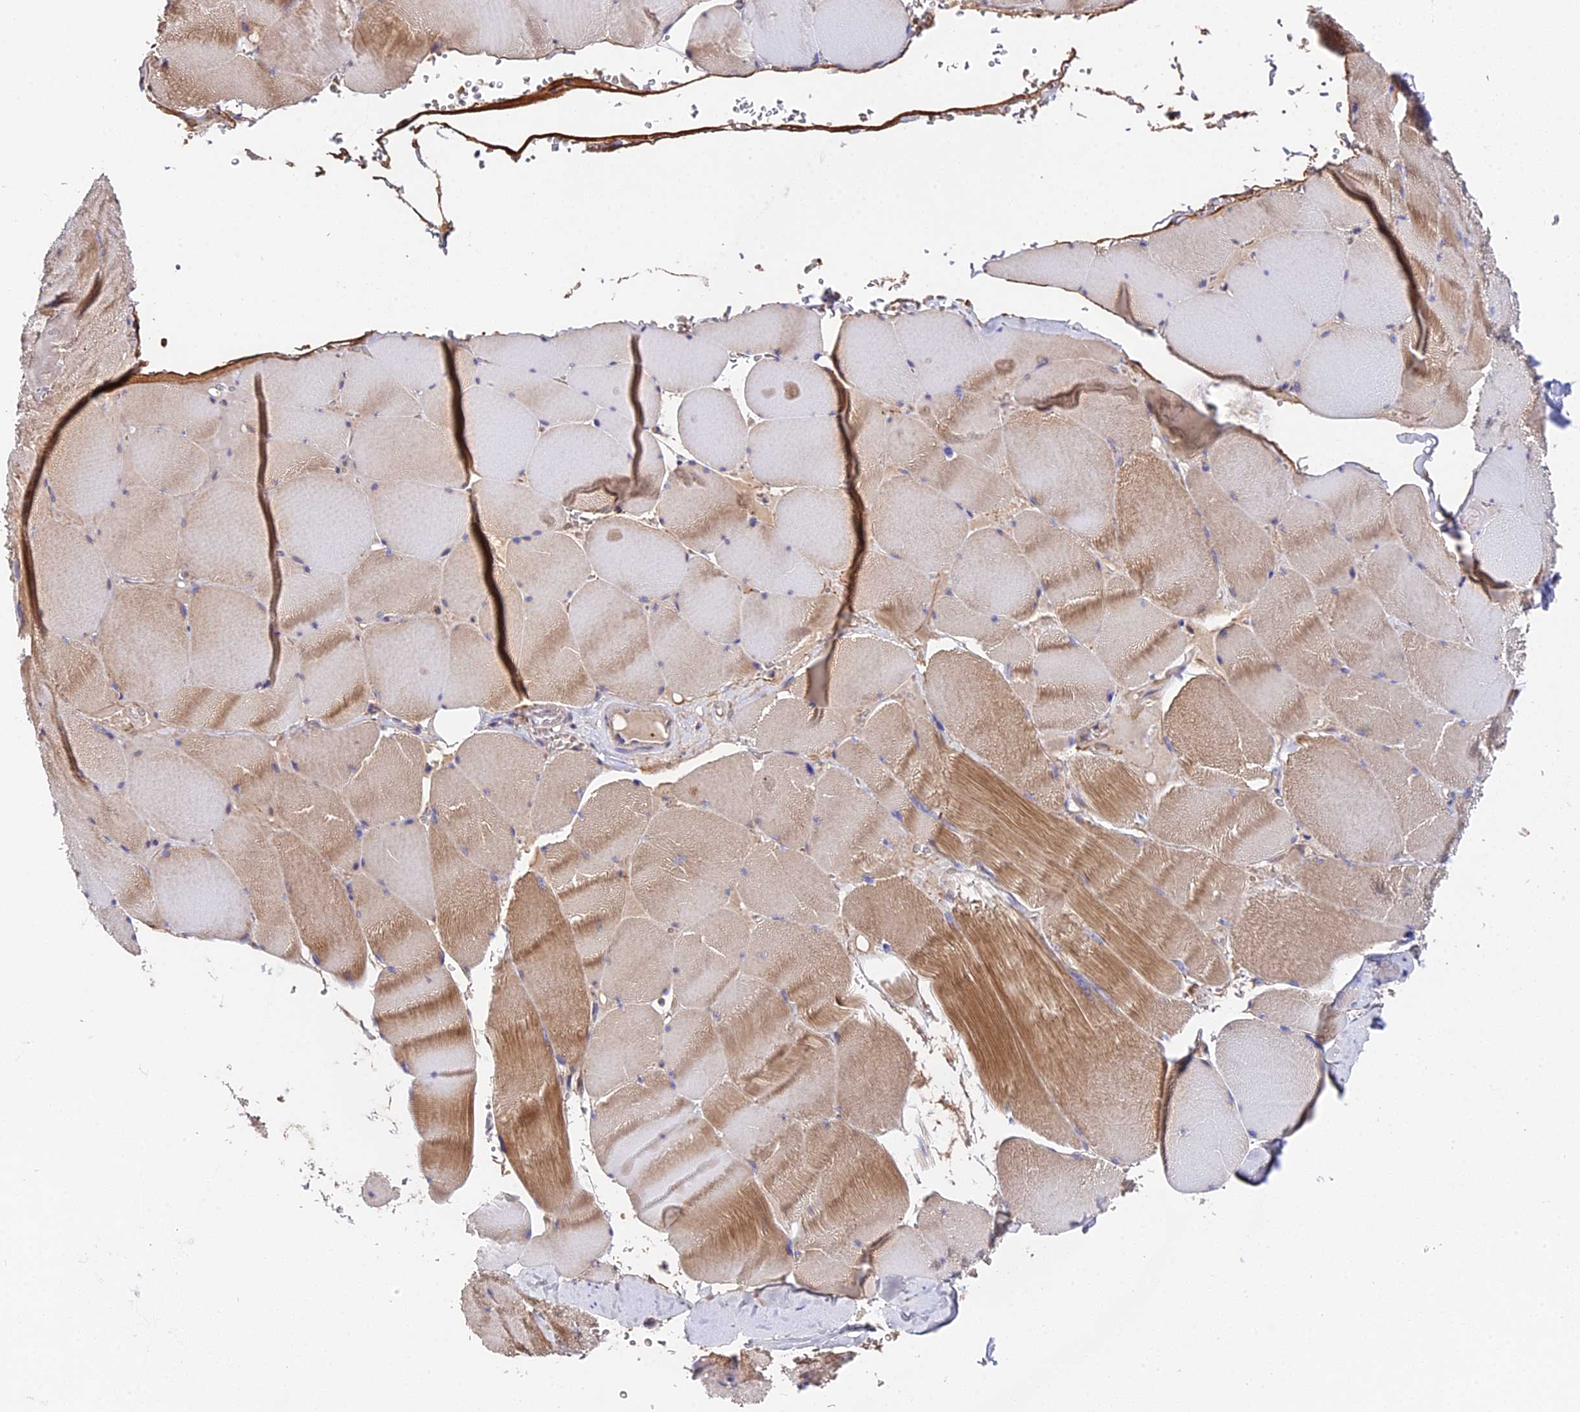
{"staining": {"intensity": "moderate", "quantity": "<25%", "location": "cytoplasmic/membranous"}, "tissue": "skeletal muscle", "cell_type": "Myocytes", "image_type": "normal", "snomed": [{"axis": "morphology", "description": "Normal tissue, NOS"}, {"axis": "topography", "description": "Skeletal muscle"}, {"axis": "topography", "description": "Head-Neck"}], "caption": "Brown immunohistochemical staining in normal skeletal muscle reveals moderate cytoplasmic/membranous staining in approximately <25% of myocytes. Immunohistochemistry (ihc) stains the protein in brown and the nuclei are stained blue.", "gene": "TRMT1", "patient": {"sex": "male", "age": 66}}